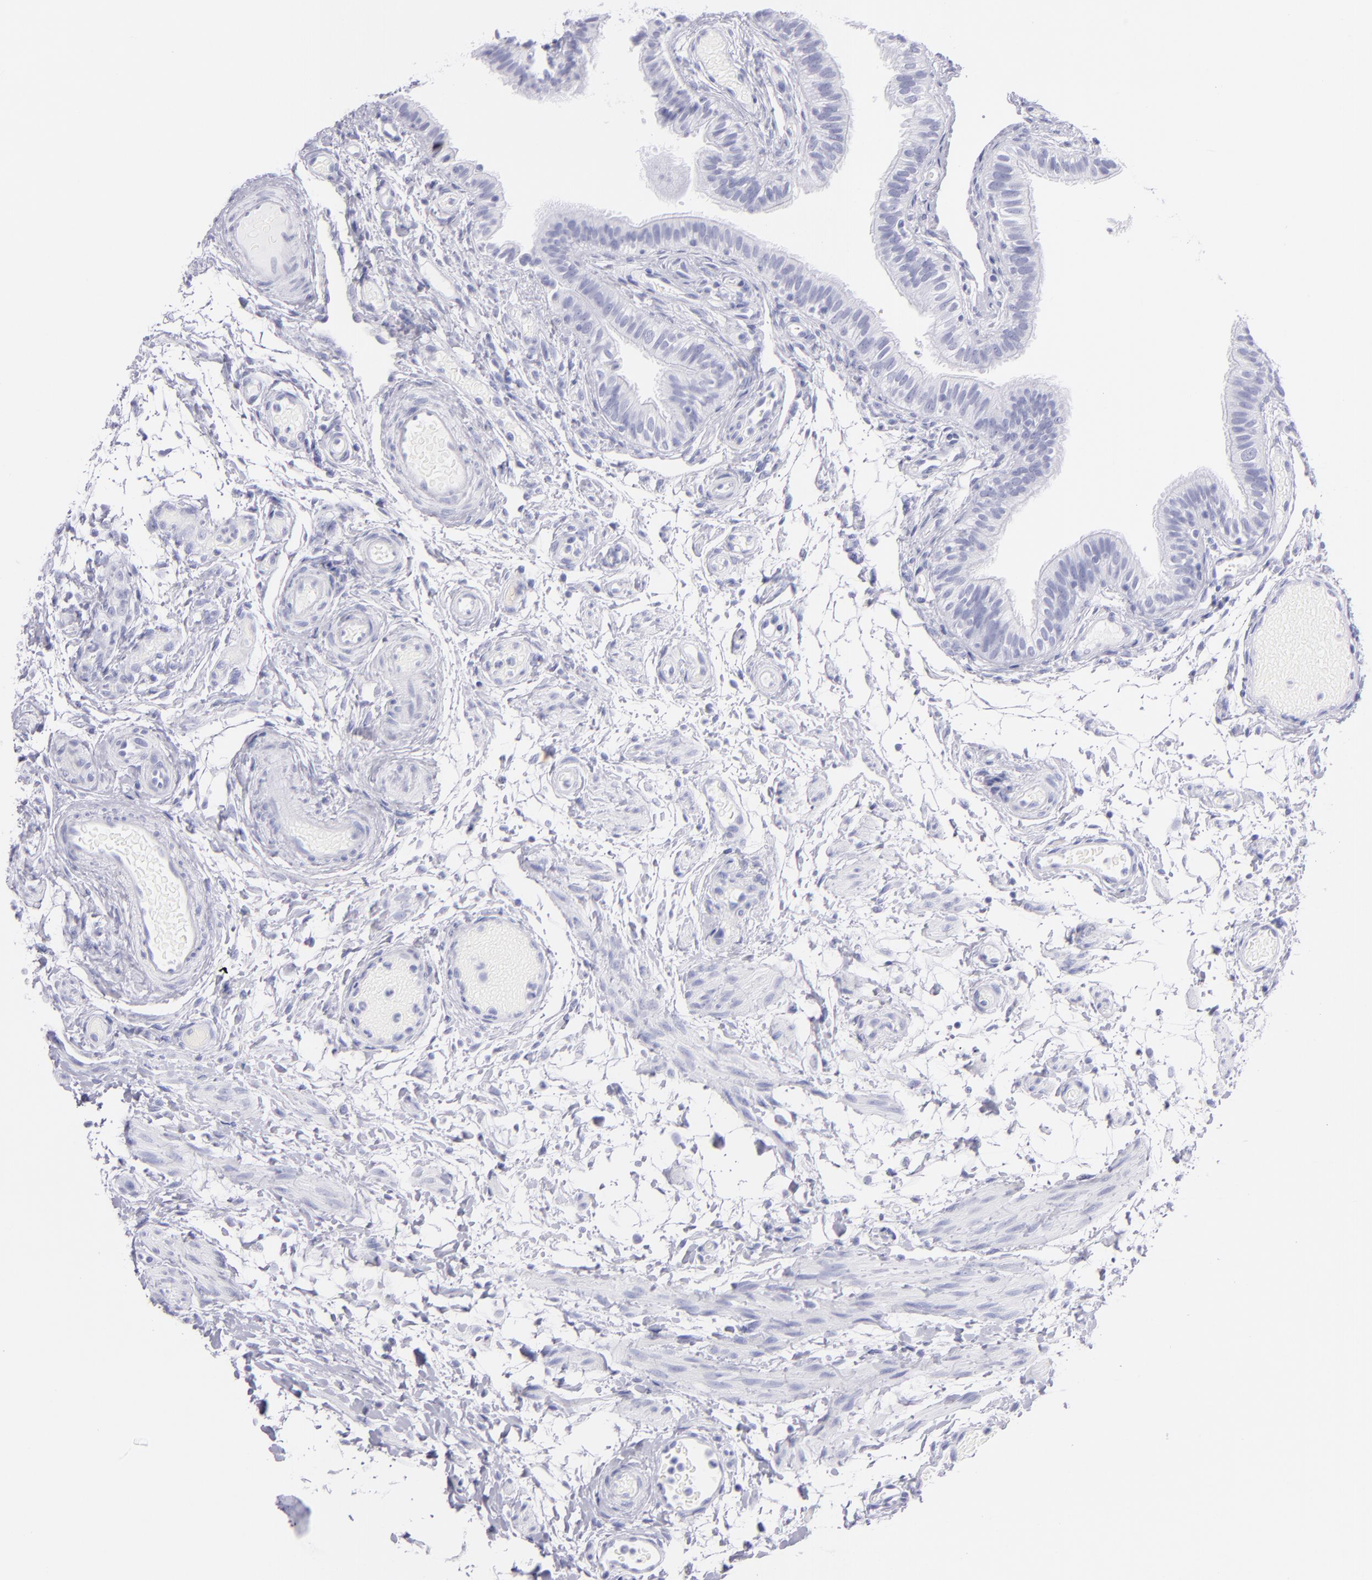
{"staining": {"intensity": "negative", "quantity": "none", "location": "none"}, "tissue": "fallopian tube", "cell_type": "Glandular cells", "image_type": "normal", "snomed": [{"axis": "morphology", "description": "Normal tissue, NOS"}, {"axis": "morphology", "description": "Dermoid, NOS"}, {"axis": "topography", "description": "Fallopian tube"}], "caption": "IHC of benign fallopian tube demonstrates no staining in glandular cells.", "gene": "PRPH", "patient": {"sex": "female", "age": 33}}